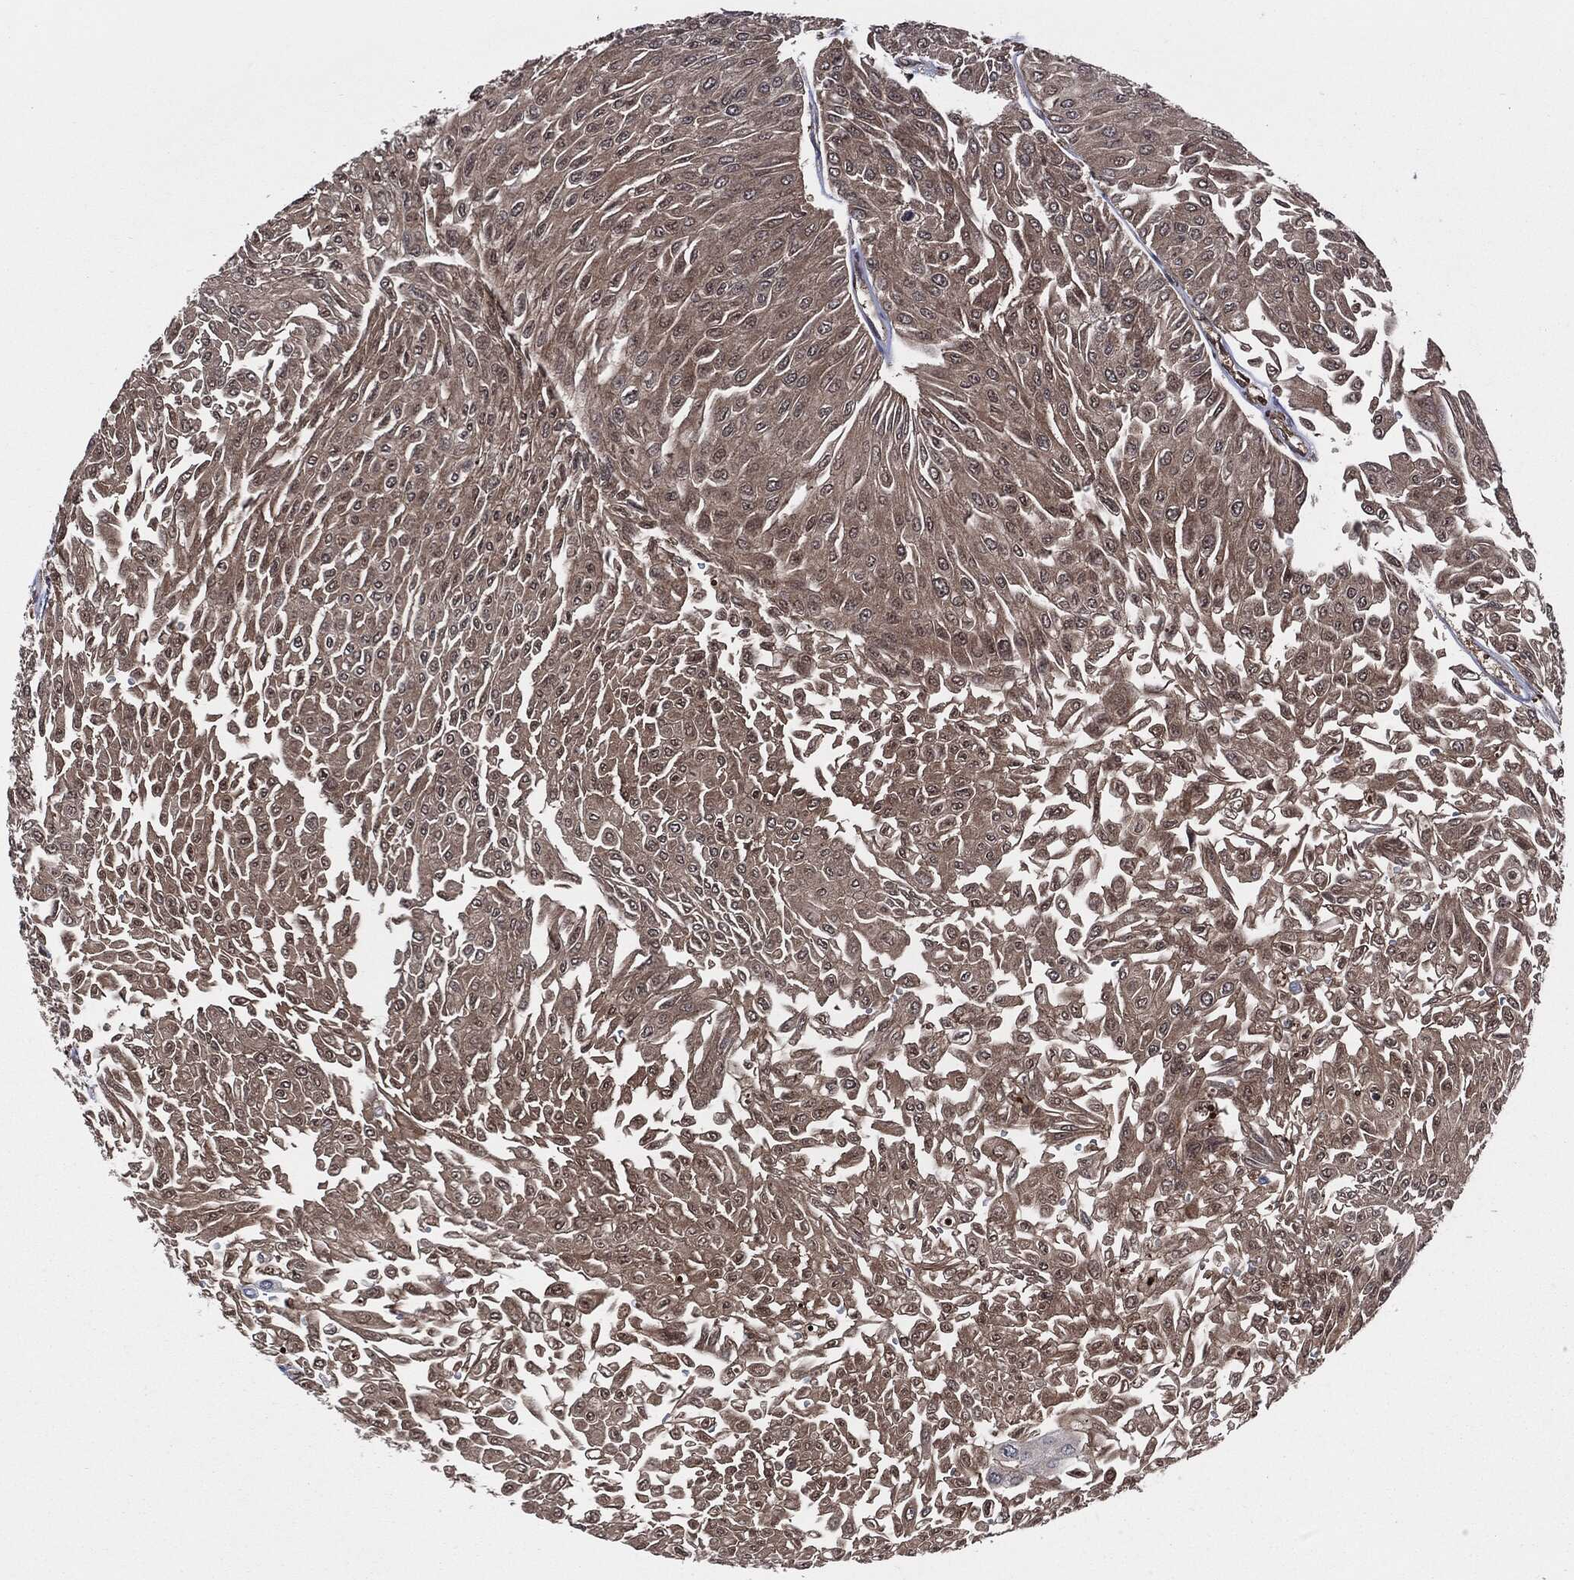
{"staining": {"intensity": "moderate", "quantity": "25%-75%", "location": "cytoplasmic/membranous"}, "tissue": "urothelial cancer", "cell_type": "Tumor cells", "image_type": "cancer", "snomed": [{"axis": "morphology", "description": "Urothelial carcinoma, Low grade"}, {"axis": "topography", "description": "Urinary bladder"}], "caption": "High-magnification brightfield microscopy of urothelial cancer stained with DAB (3,3'-diaminobenzidine) (brown) and counterstained with hematoxylin (blue). tumor cells exhibit moderate cytoplasmic/membranous staining is present in approximately25%-75% of cells.", "gene": "XPNPEP1", "patient": {"sex": "male", "age": 67}}